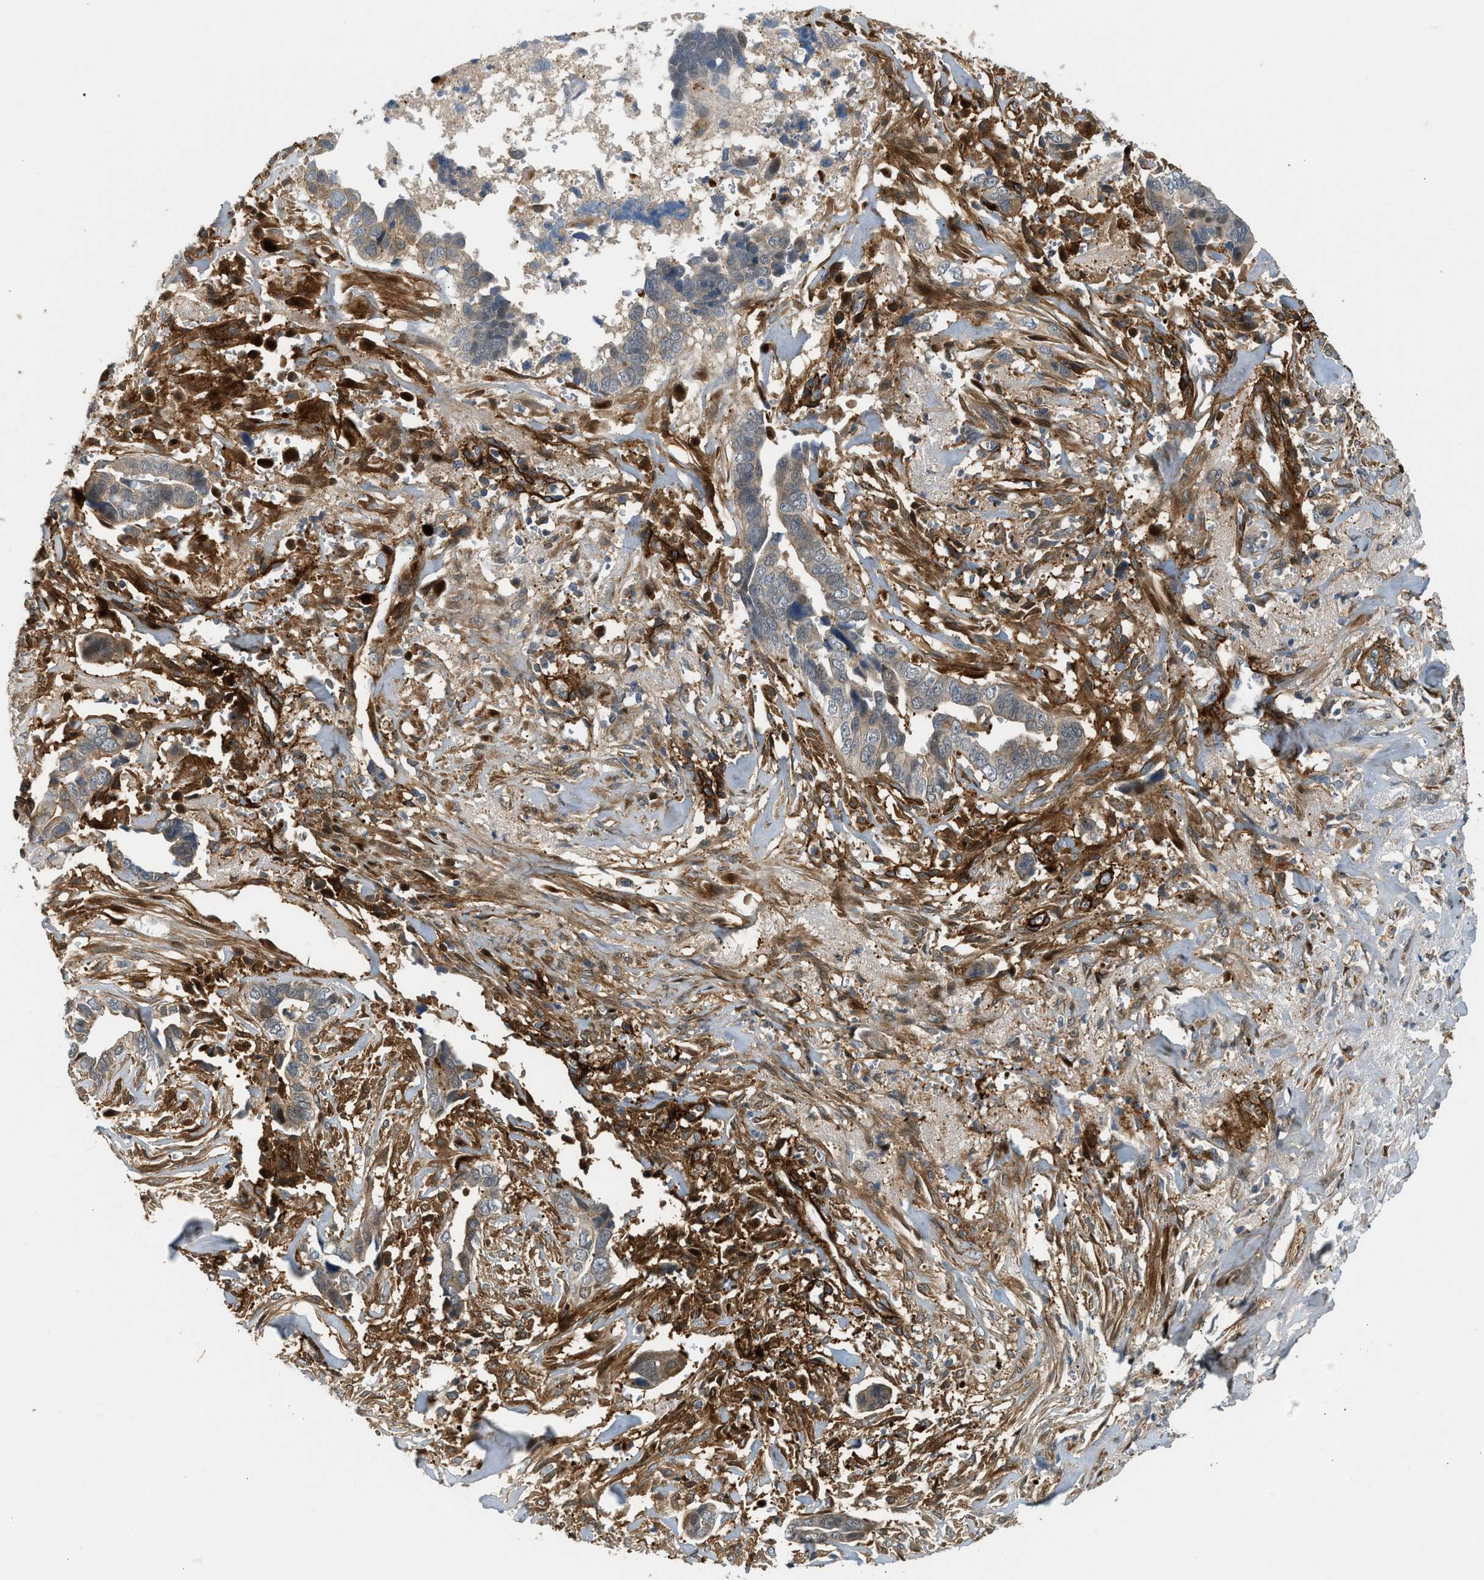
{"staining": {"intensity": "moderate", "quantity": ">75%", "location": "cytoplasmic/membranous"}, "tissue": "liver cancer", "cell_type": "Tumor cells", "image_type": "cancer", "snomed": [{"axis": "morphology", "description": "Cholangiocarcinoma"}, {"axis": "topography", "description": "Liver"}], "caption": "Human cholangiocarcinoma (liver) stained with a brown dye demonstrates moderate cytoplasmic/membranous positive staining in about >75% of tumor cells.", "gene": "EDNRA", "patient": {"sex": "female", "age": 79}}